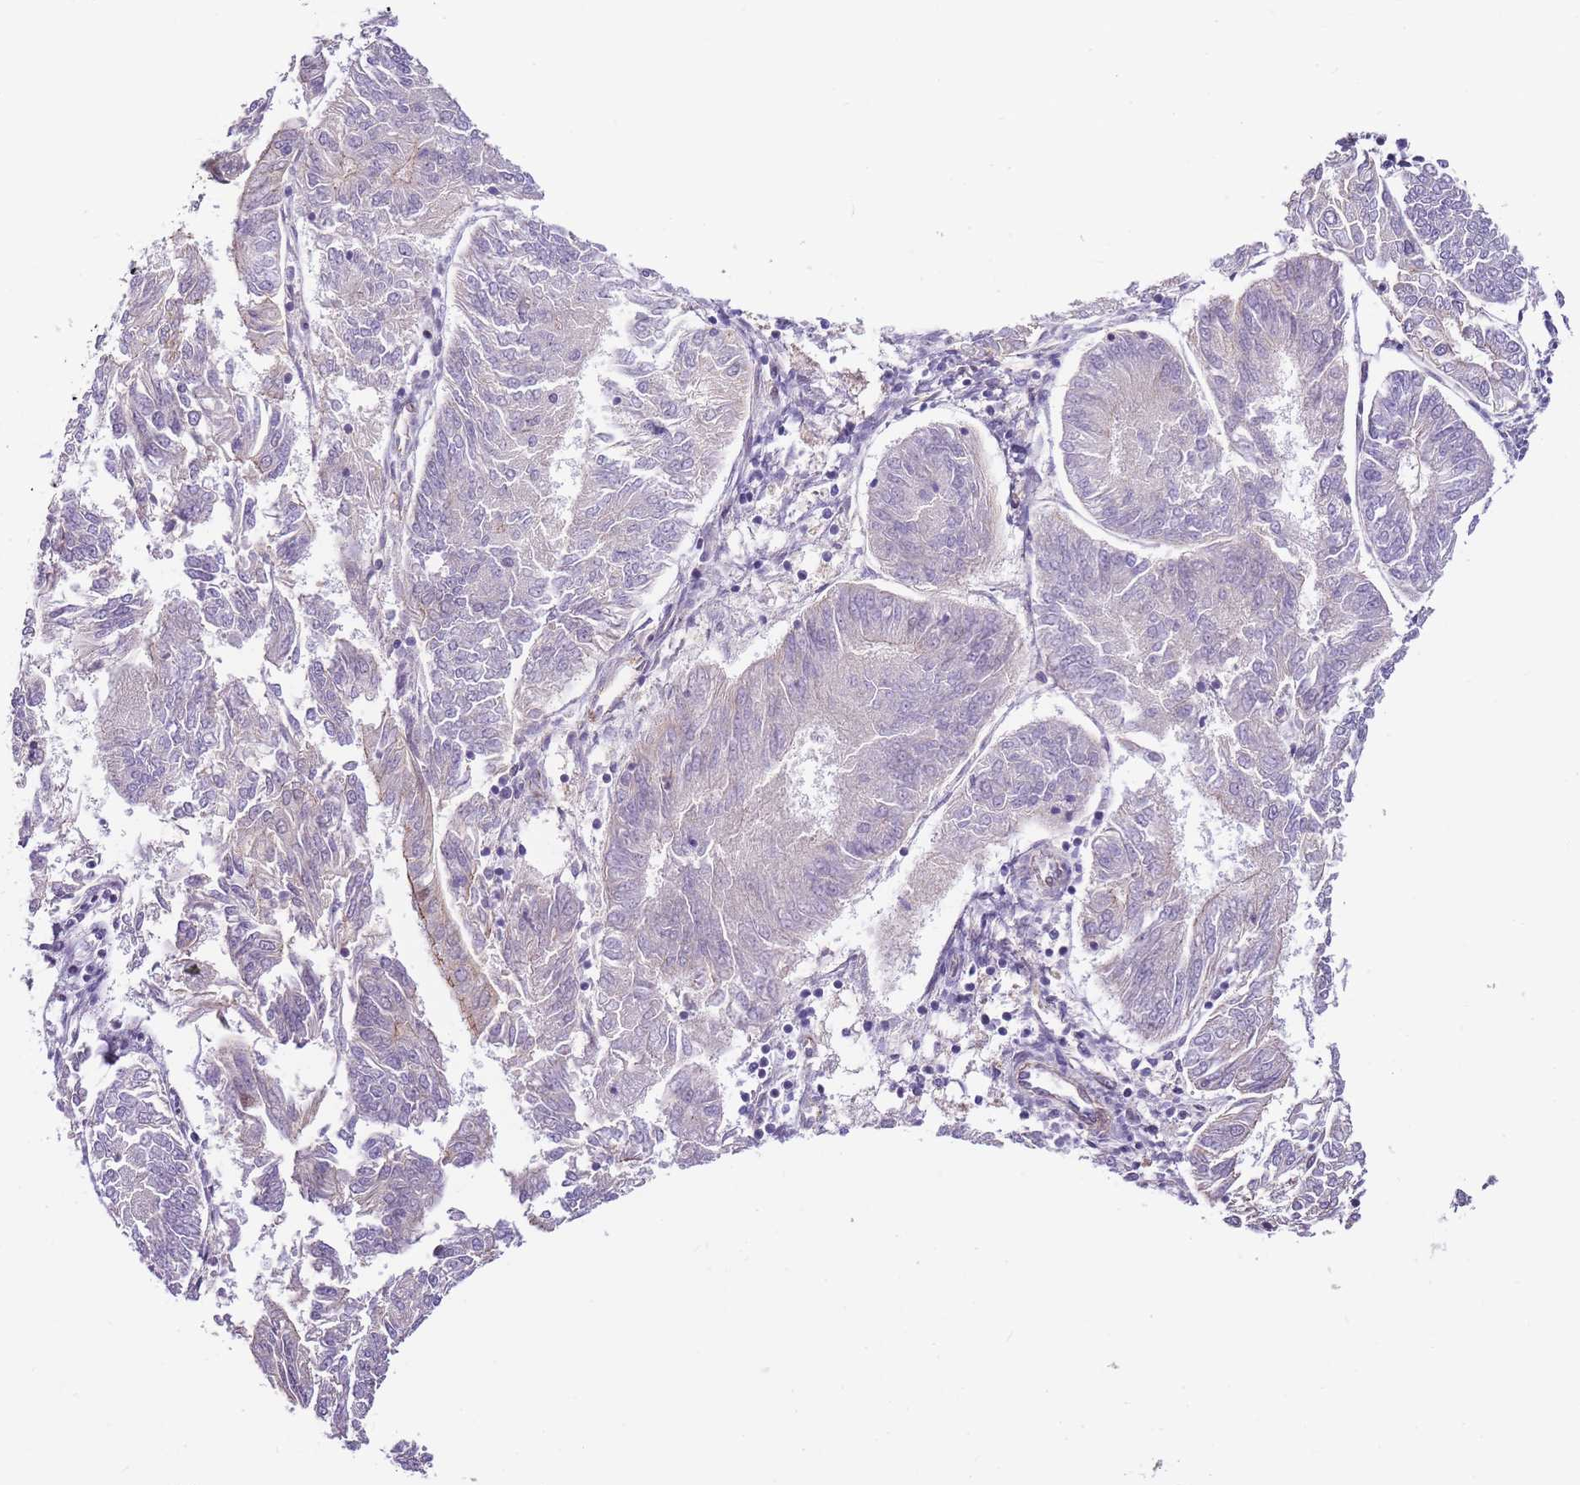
{"staining": {"intensity": "negative", "quantity": "none", "location": "none"}, "tissue": "endometrial cancer", "cell_type": "Tumor cells", "image_type": "cancer", "snomed": [{"axis": "morphology", "description": "Adenocarcinoma, NOS"}, {"axis": "topography", "description": "Endometrium"}], "caption": "Histopathology image shows no significant protein positivity in tumor cells of endometrial cancer.", "gene": "CLBA1", "patient": {"sex": "female", "age": 58}}